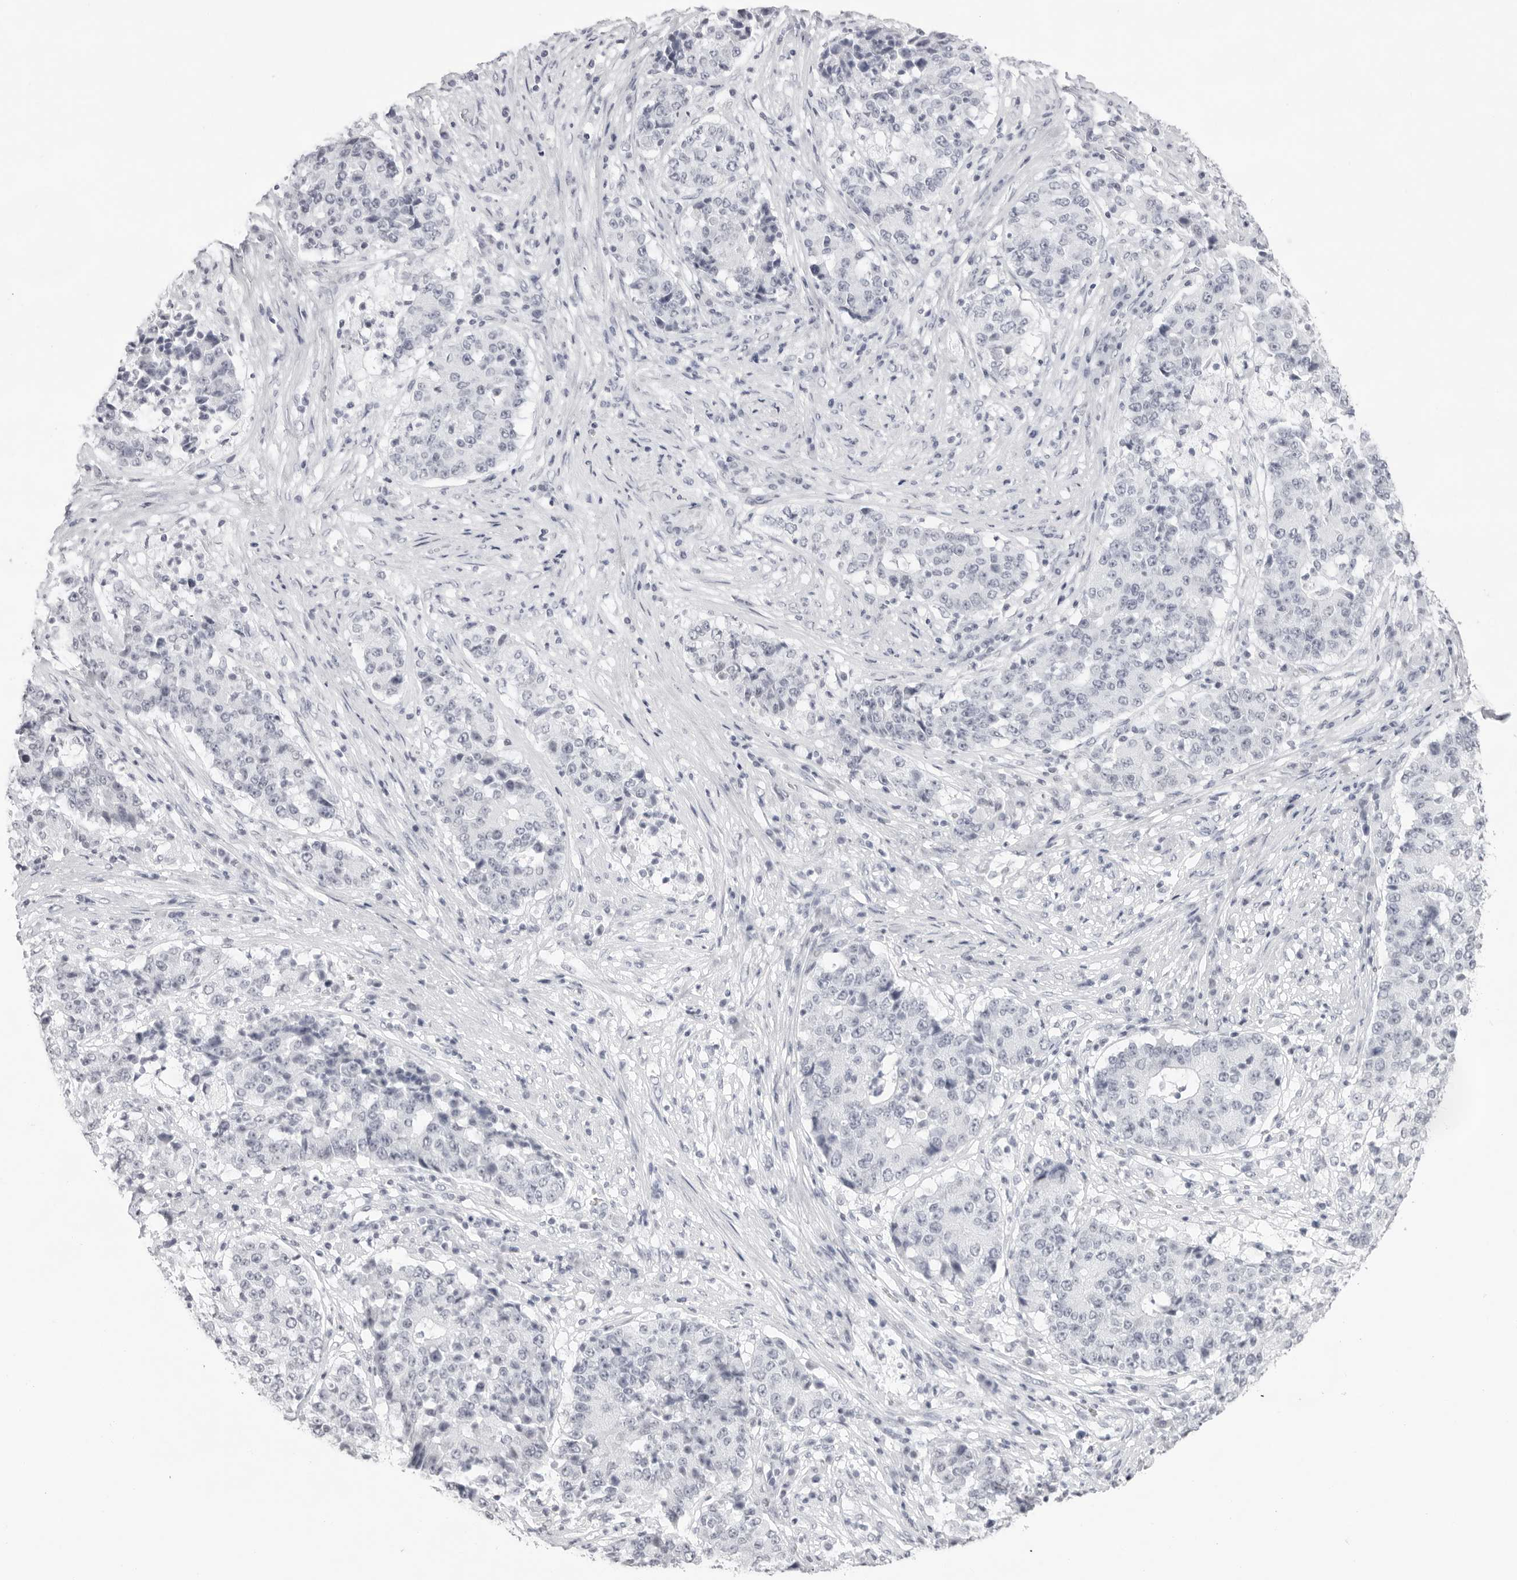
{"staining": {"intensity": "negative", "quantity": "none", "location": "none"}, "tissue": "stomach cancer", "cell_type": "Tumor cells", "image_type": "cancer", "snomed": [{"axis": "morphology", "description": "Adenocarcinoma, NOS"}, {"axis": "topography", "description": "Stomach"}], "caption": "IHC photomicrograph of adenocarcinoma (stomach) stained for a protein (brown), which reveals no positivity in tumor cells.", "gene": "KLK12", "patient": {"sex": "male", "age": 59}}